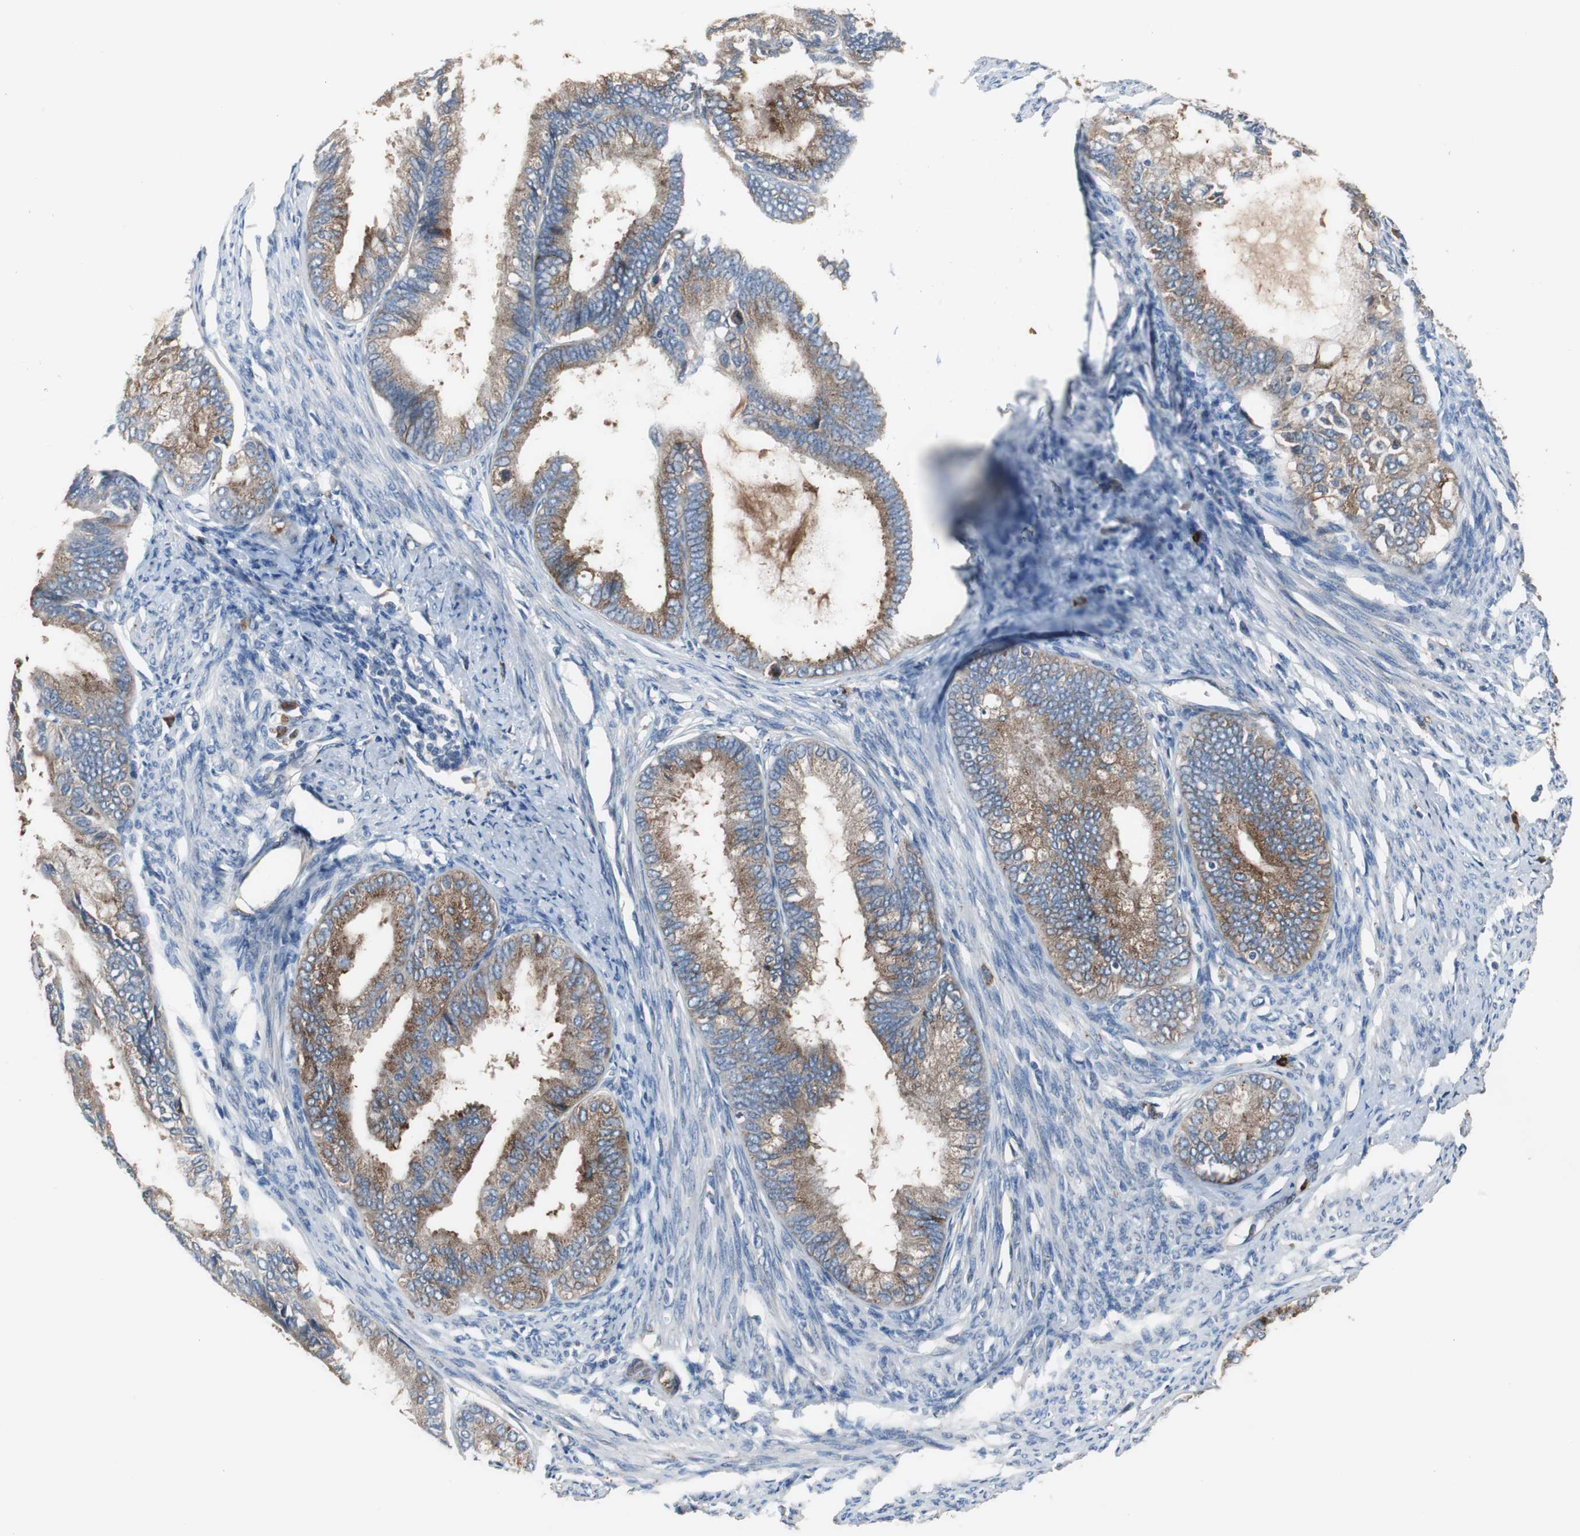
{"staining": {"intensity": "moderate", "quantity": "25%-75%", "location": "cytoplasmic/membranous"}, "tissue": "endometrial cancer", "cell_type": "Tumor cells", "image_type": "cancer", "snomed": [{"axis": "morphology", "description": "Adenocarcinoma, NOS"}, {"axis": "topography", "description": "Endometrium"}], "caption": "The histopathology image exhibits a brown stain indicating the presence of a protein in the cytoplasmic/membranous of tumor cells in endometrial cancer (adenocarcinoma).", "gene": "SORT1", "patient": {"sex": "female", "age": 86}}